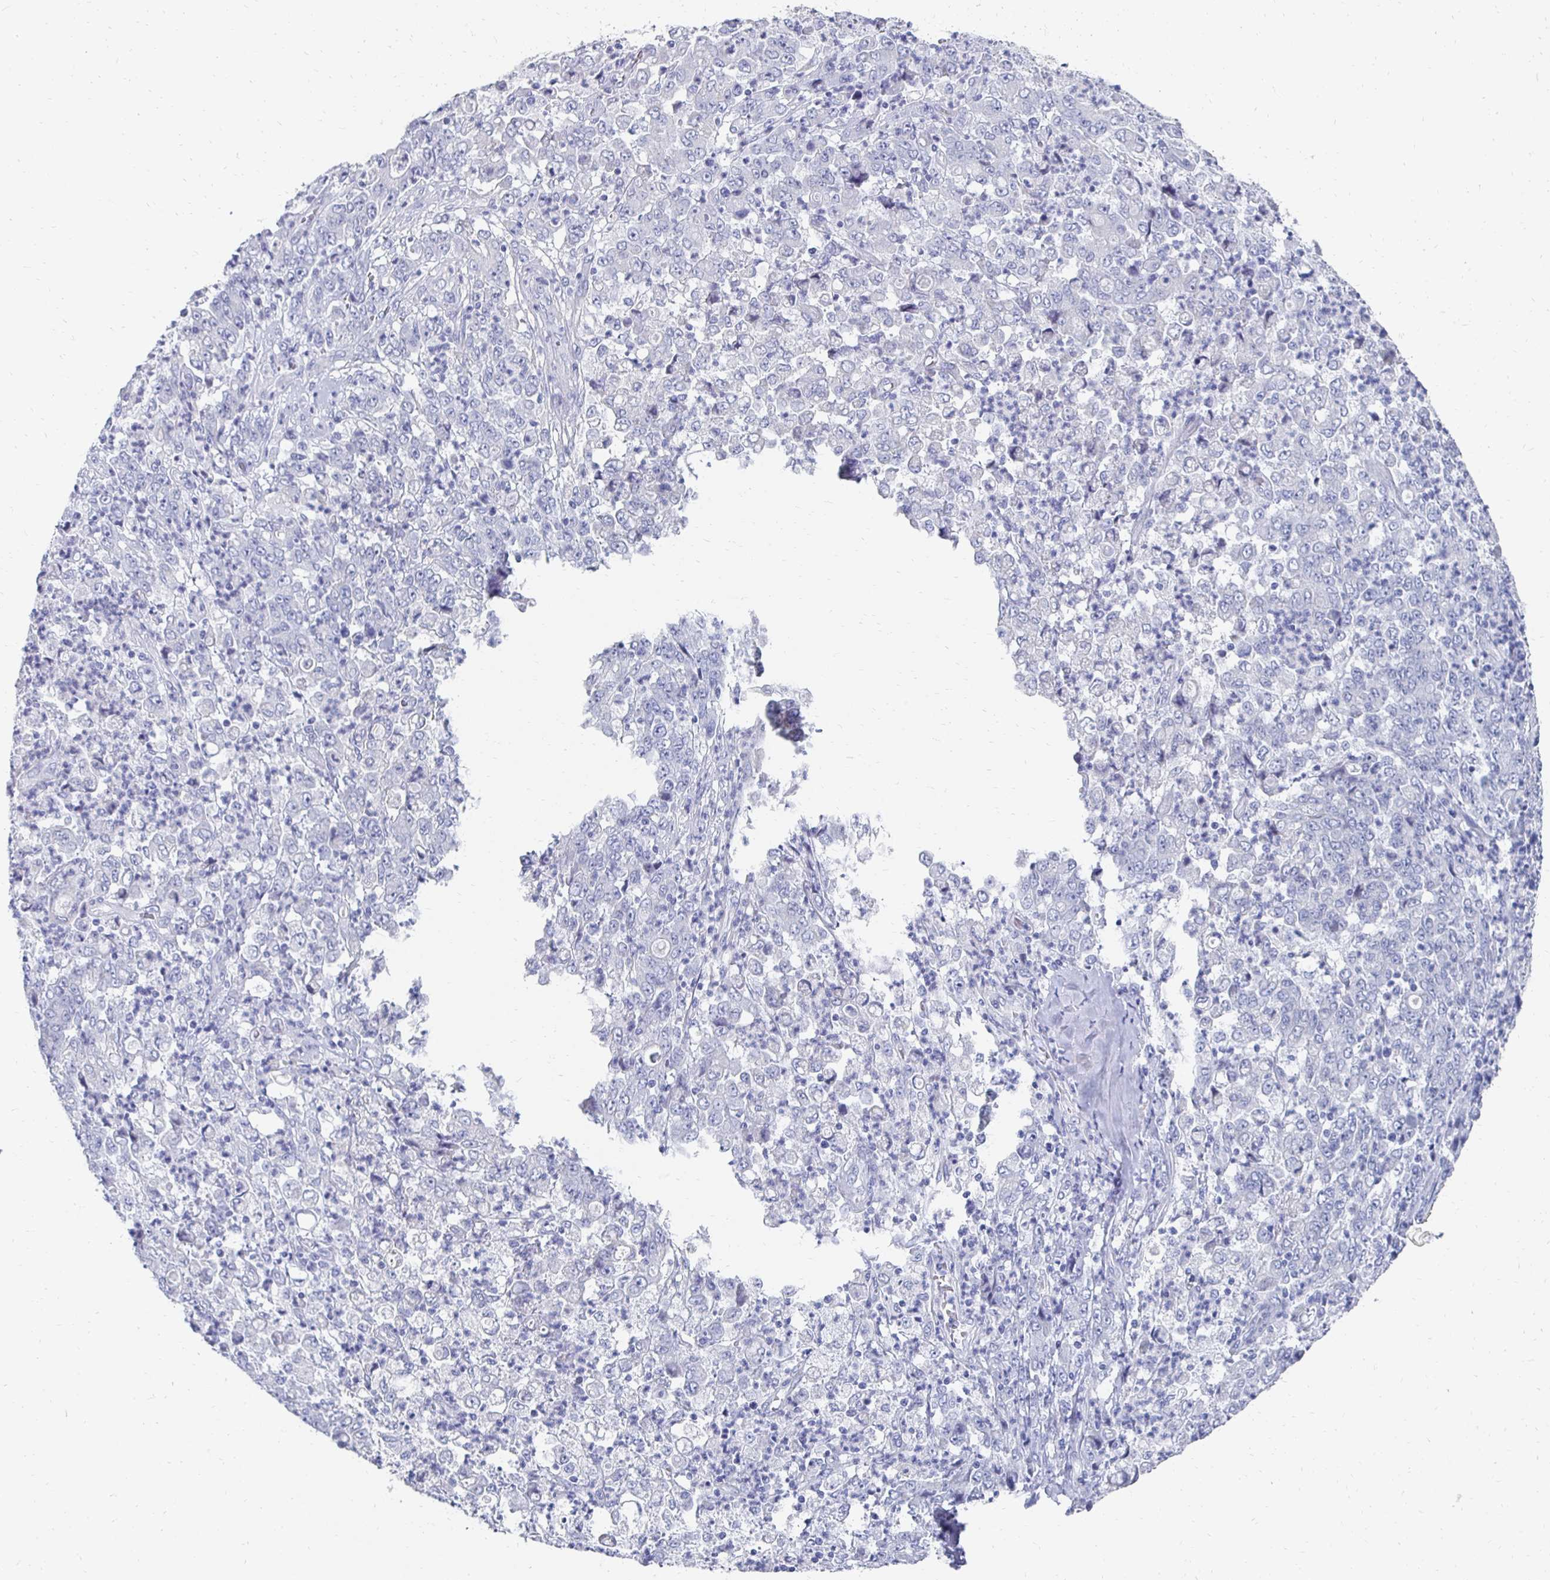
{"staining": {"intensity": "negative", "quantity": "none", "location": "none"}, "tissue": "stomach cancer", "cell_type": "Tumor cells", "image_type": "cancer", "snomed": [{"axis": "morphology", "description": "Adenocarcinoma, NOS"}, {"axis": "topography", "description": "Stomach, lower"}], "caption": "This photomicrograph is of stomach cancer stained with IHC to label a protein in brown with the nuclei are counter-stained blue. There is no positivity in tumor cells.", "gene": "SYCP3", "patient": {"sex": "female", "age": 71}}